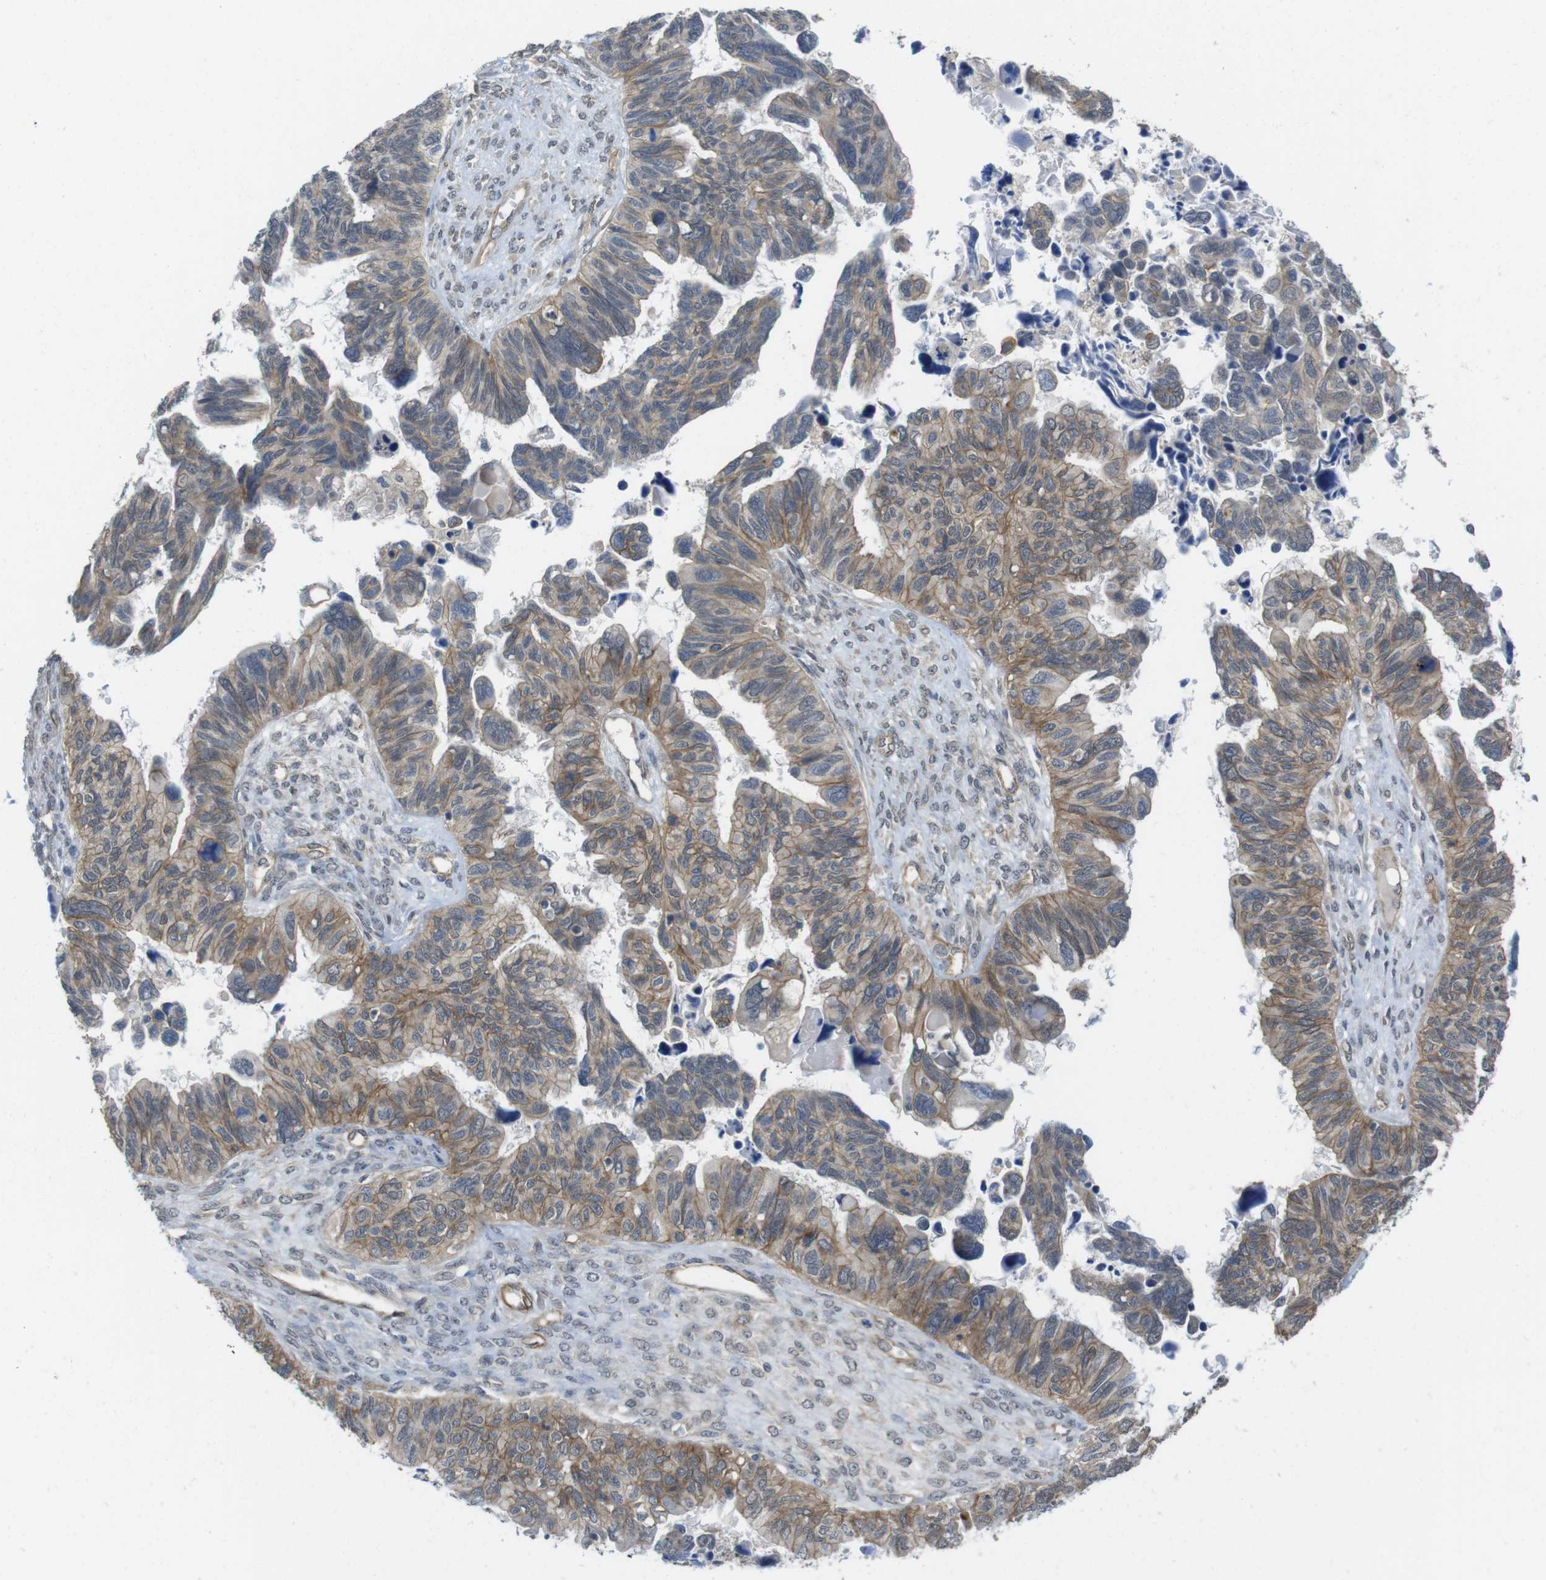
{"staining": {"intensity": "moderate", "quantity": ">75%", "location": "cytoplasmic/membranous"}, "tissue": "ovarian cancer", "cell_type": "Tumor cells", "image_type": "cancer", "snomed": [{"axis": "morphology", "description": "Cystadenocarcinoma, serous, NOS"}, {"axis": "topography", "description": "Ovary"}], "caption": "Protein analysis of ovarian cancer tissue exhibits moderate cytoplasmic/membranous positivity in about >75% of tumor cells.", "gene": "ZDHHC5", "patient": {"sex": "female", "age": 79}}